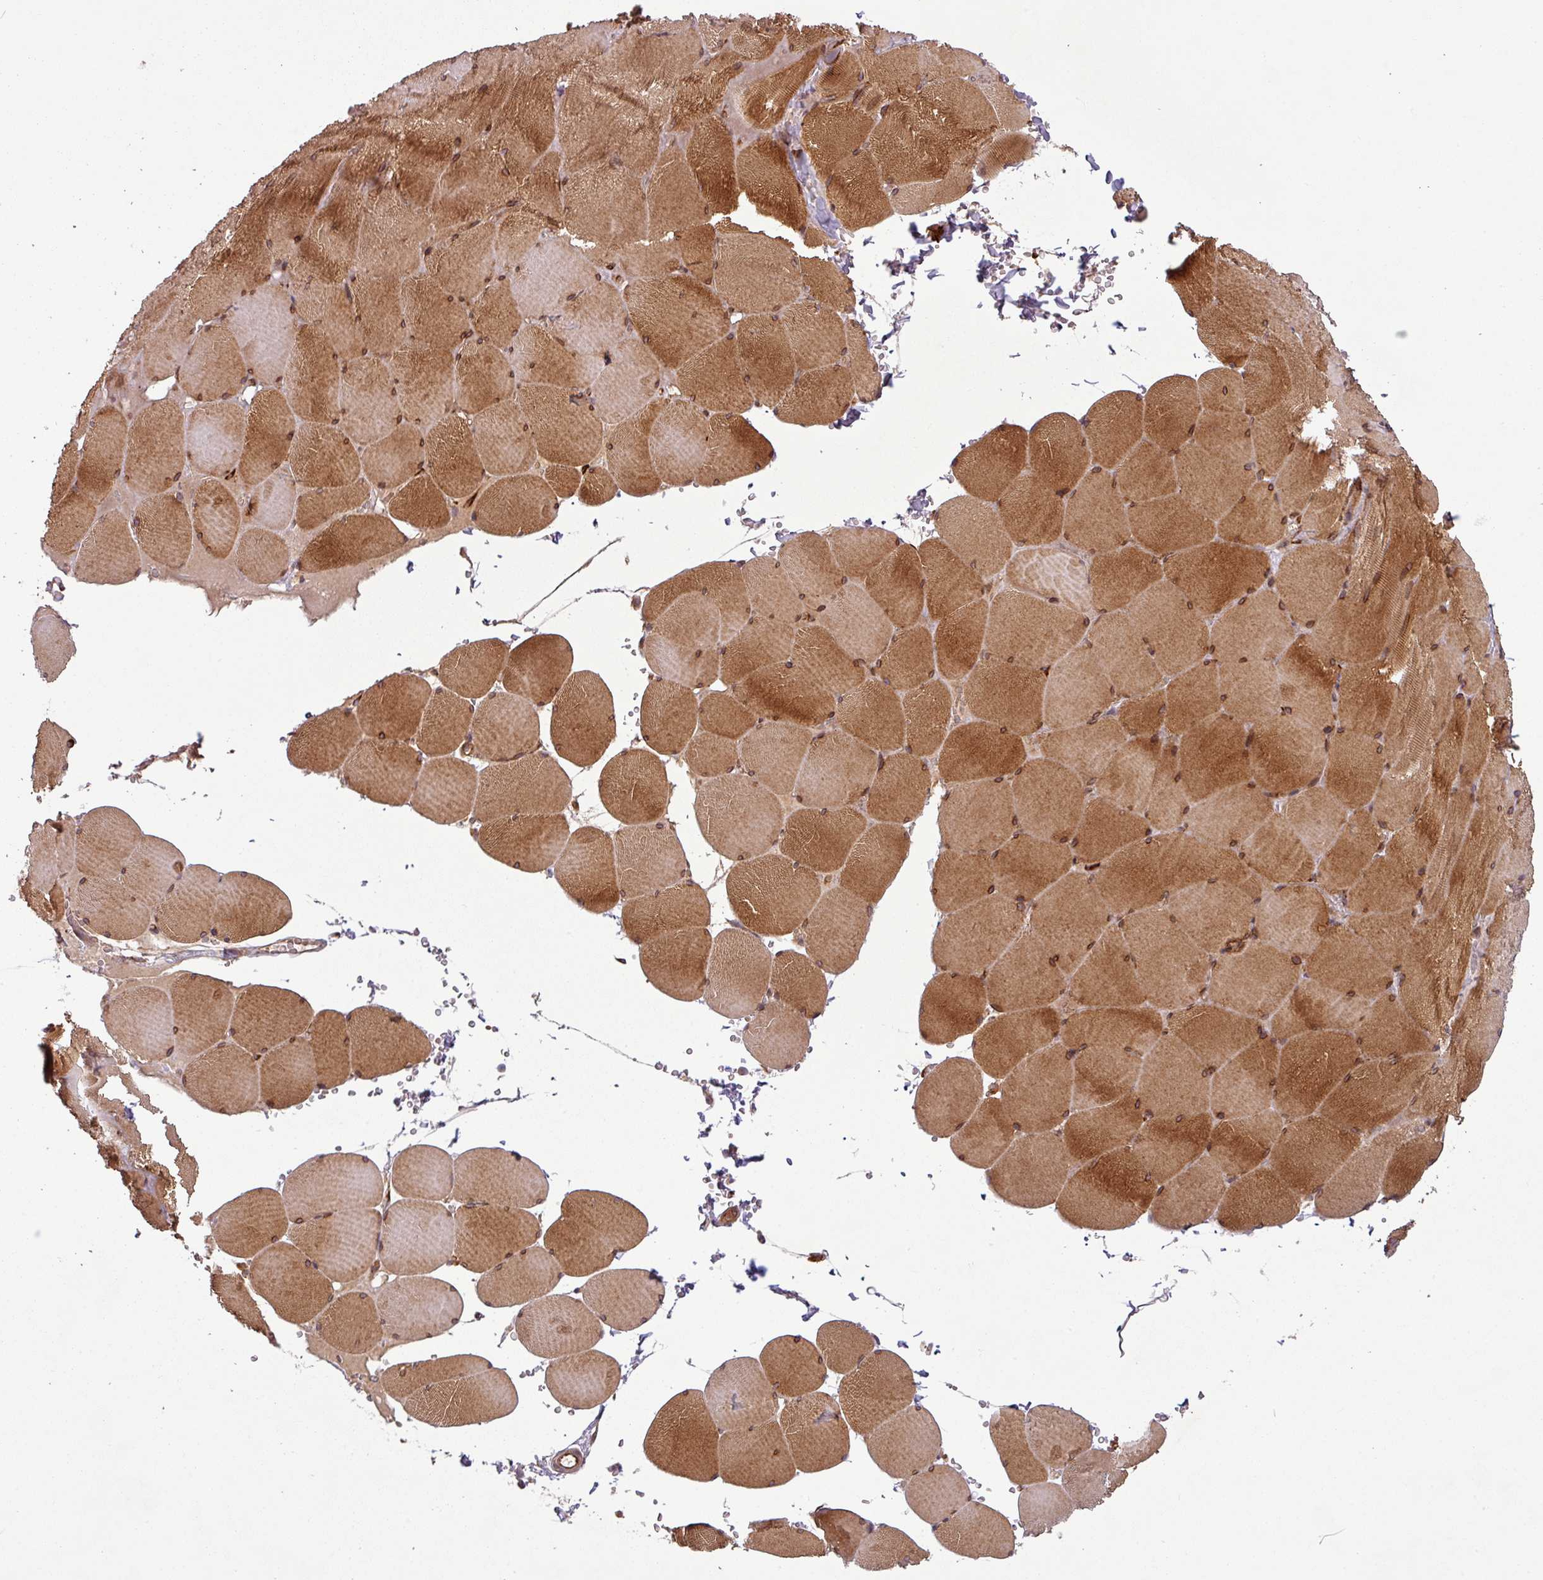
{"staining": {"intensity": "strong", "quantity": ">75%", "location": "cytoplasmic/membranous"}, "tissue": "skeletal muscle", "cell_type": "Myocytes", "image_type": "normal", "snomed": [{"axis": "morphology", "description": "Normal tissue, NOS"}, {"axis": "topography", "description": "Skeletal muscle"}, {"axis": "topography", "description": "Head-Neck"}], "caption": "The image displays a brown stain indicating the presence of a protein in the cytoplasmic/membranous of myocytes in skeletal muscle.", "gene": "ART1", "patient": {"sex": "male", "age": 66}}